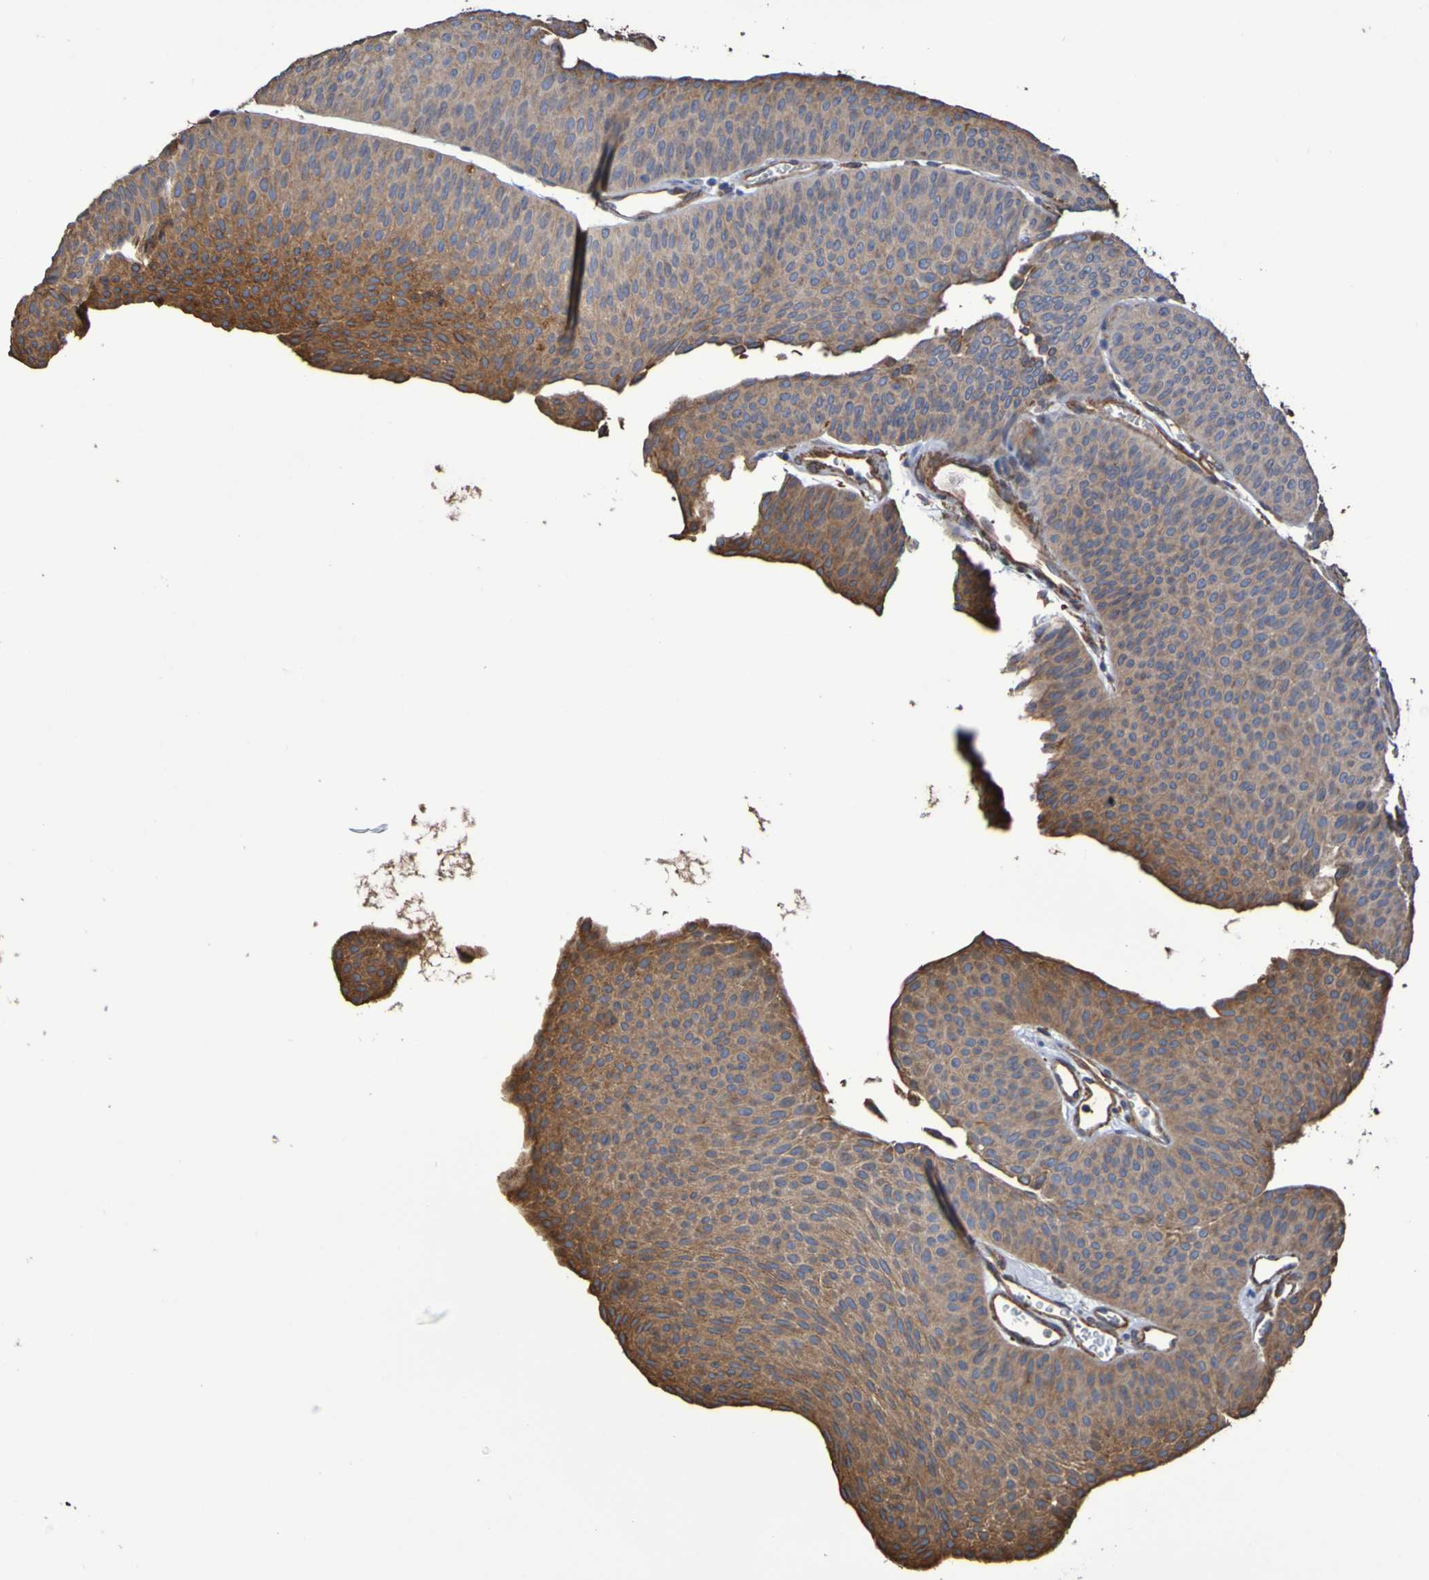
{"staining": {"intensity": "moderate", "quantity": ">75%", "location": "cytoplasmic/membranous"}, "tissue": "urothelial cancer", "cell_type": "Tumor cells", "image_type": "cancer", "snomed": [{"axis": "morphology", "description": "Urothelial carcinoma, Low grade"}, {"axis": "topography", "description": "Urinary bladder"}], "caption": "Urothelial cancer stained with a brown dye shows moderate cytoplasmic/membranous positive positivity in approximately >75% of tumor cells.", "gene": "RAB11A", "patient": {"sex": "female", "age": 60}}